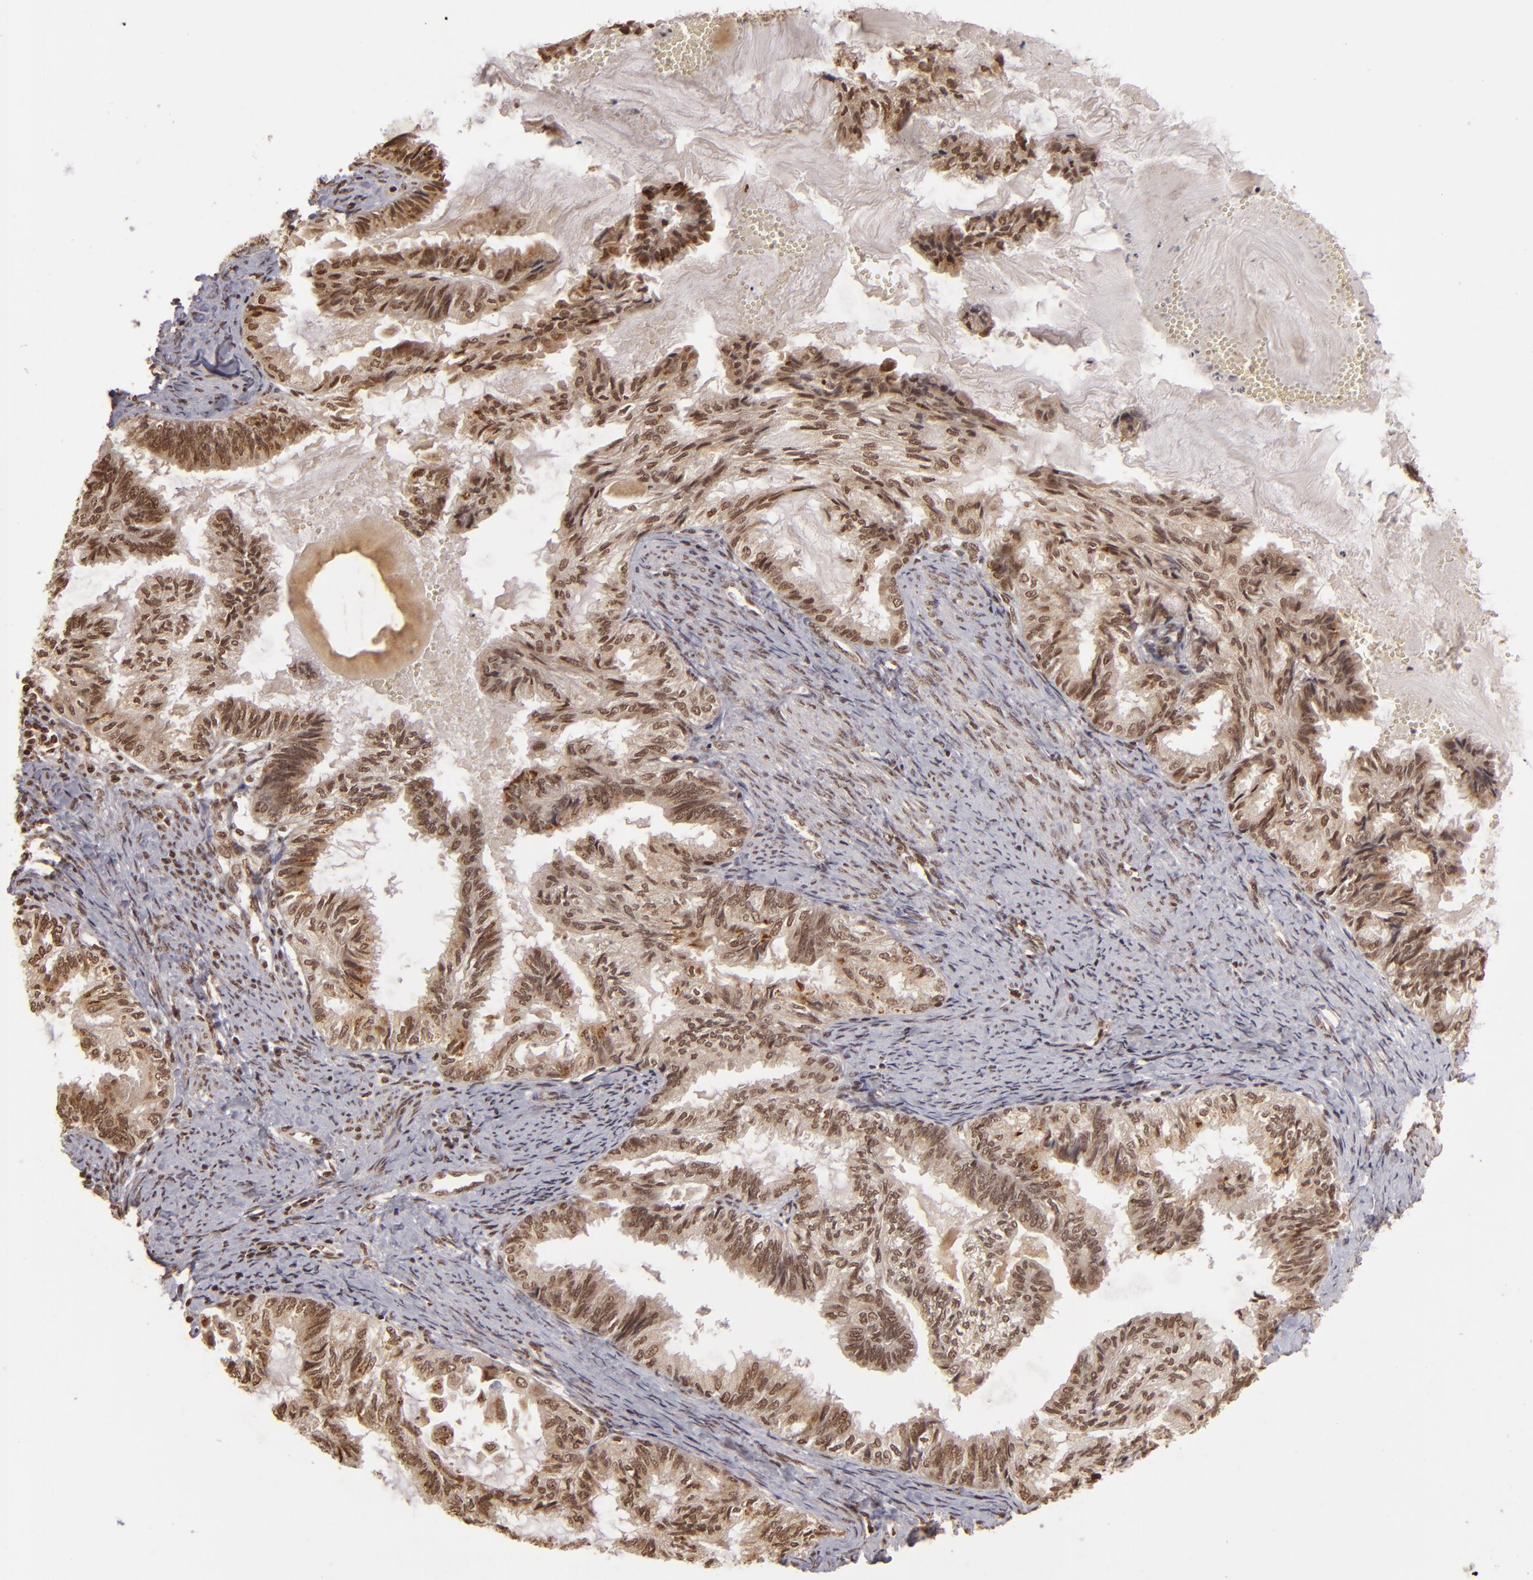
{"staining": {"intensity": "moderate", "quantity": ">75%", "location": "nuclear"}, "tissue": "endometrial cancer", "cell_type": "Tumor cells", "image_type": "cancer", "snomed": [{"axis": "morphology", "description": "Adenocarcinoma, NOS"}, {"axis": "topography", "description": "Endometrium"}], "caption": "Protein expression analysis of adenocarcinoma (endometrial) demonstrates moderate nuclear expression in approximately >75% of tumor cells.", "gene": "CUL3", "patient": {"sex": "female", "age": 86}}